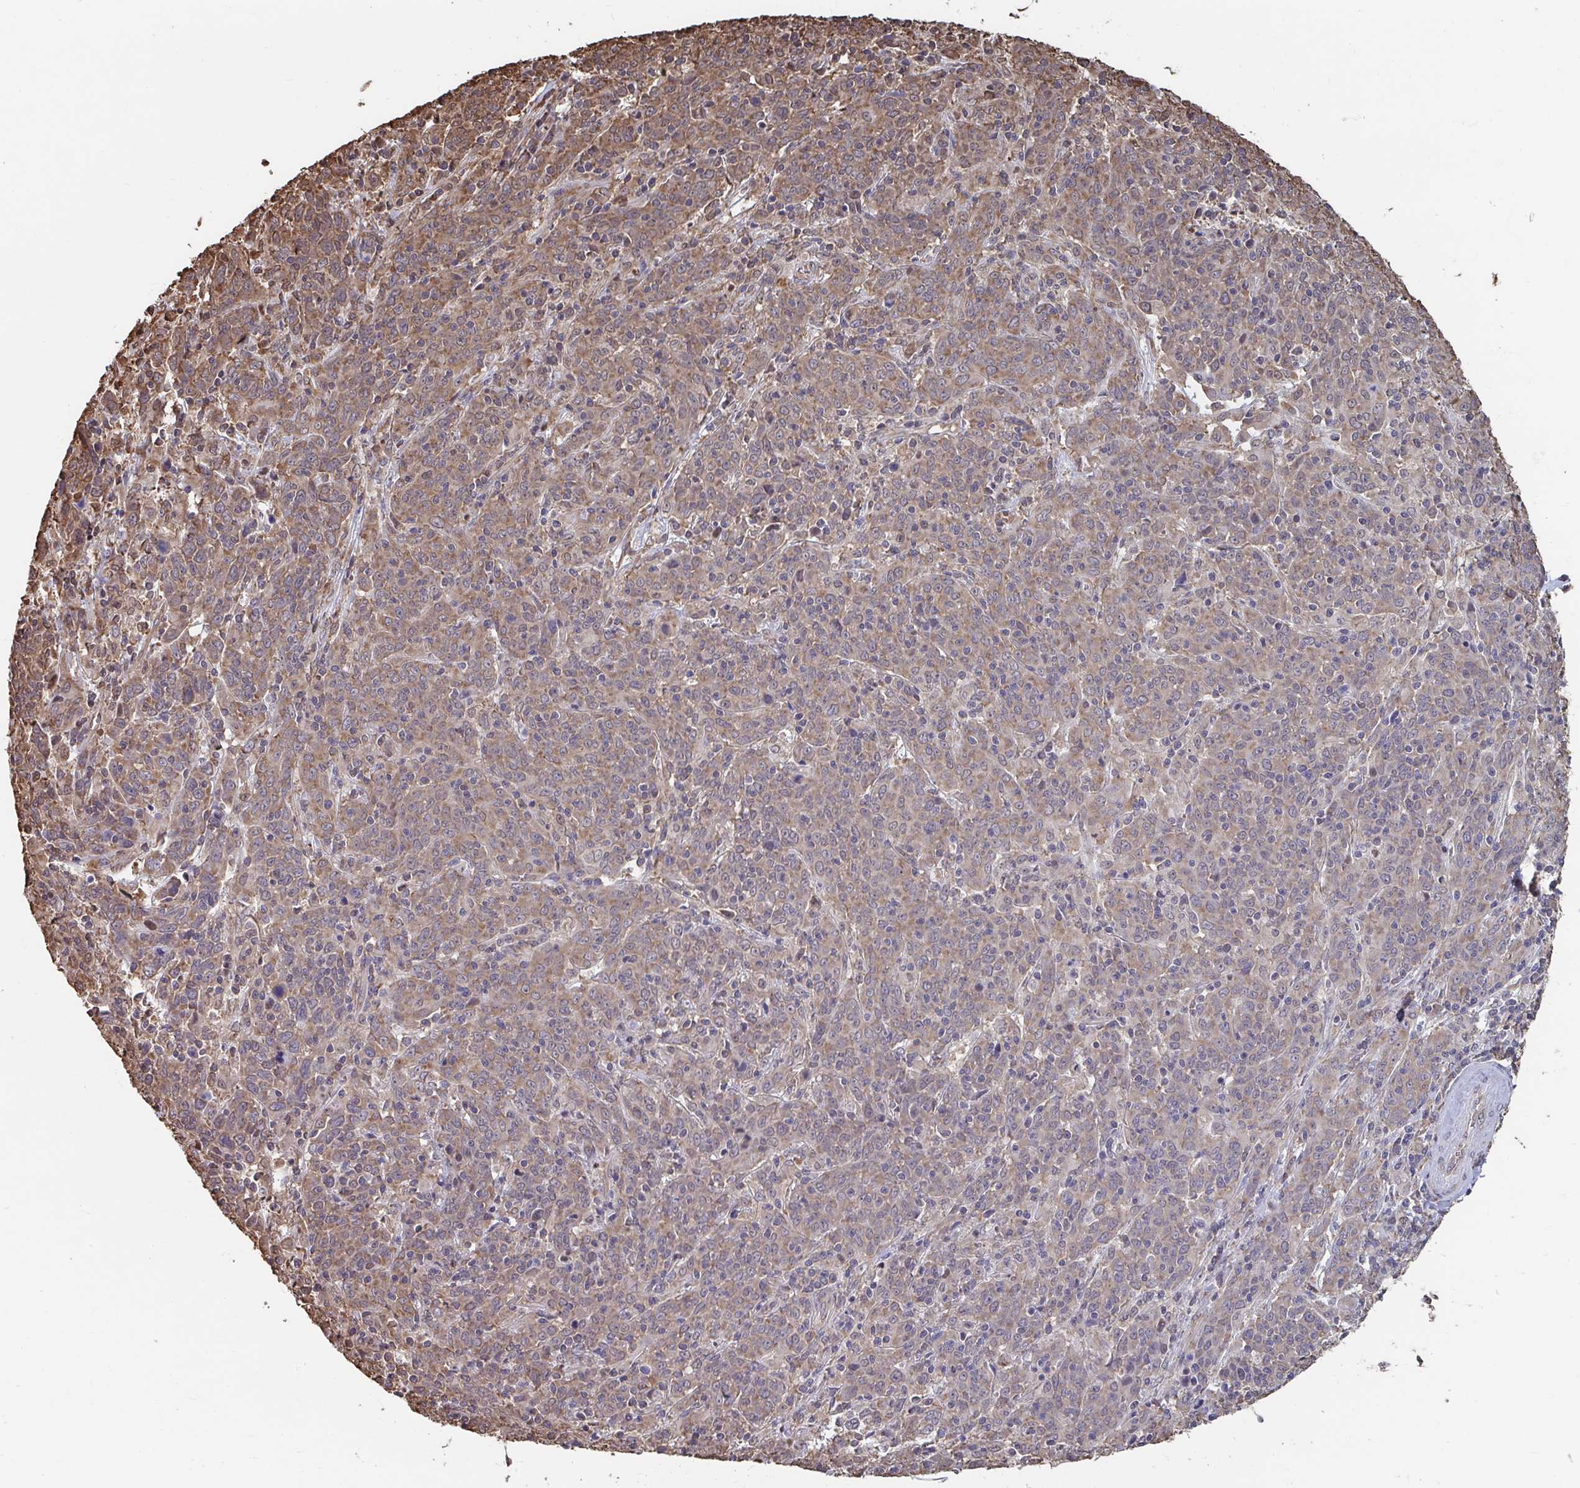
{"staining": {"intensity": "weak", "quantity": "25%-75%", "location": "cytoplasmic/membranous"}, "tissue": "cervical cancer", "cell_type": "Tumor cells", "image_type": "cancer", "snomed": [{"axis": "morphology", "description": "Squamous cell carcinoma, NOS"}, {"axis": "topography", "description": "Cervix"}], "caption": "This is an image of immunohistochemistry staining of cervical cancer (squamous cell carcinoma), which shows weak positivity in the cytoplasmic/membranous of tumor cells.", "gene": "SYNCRIP", "patient": {"sex": "female", "age": 67}}